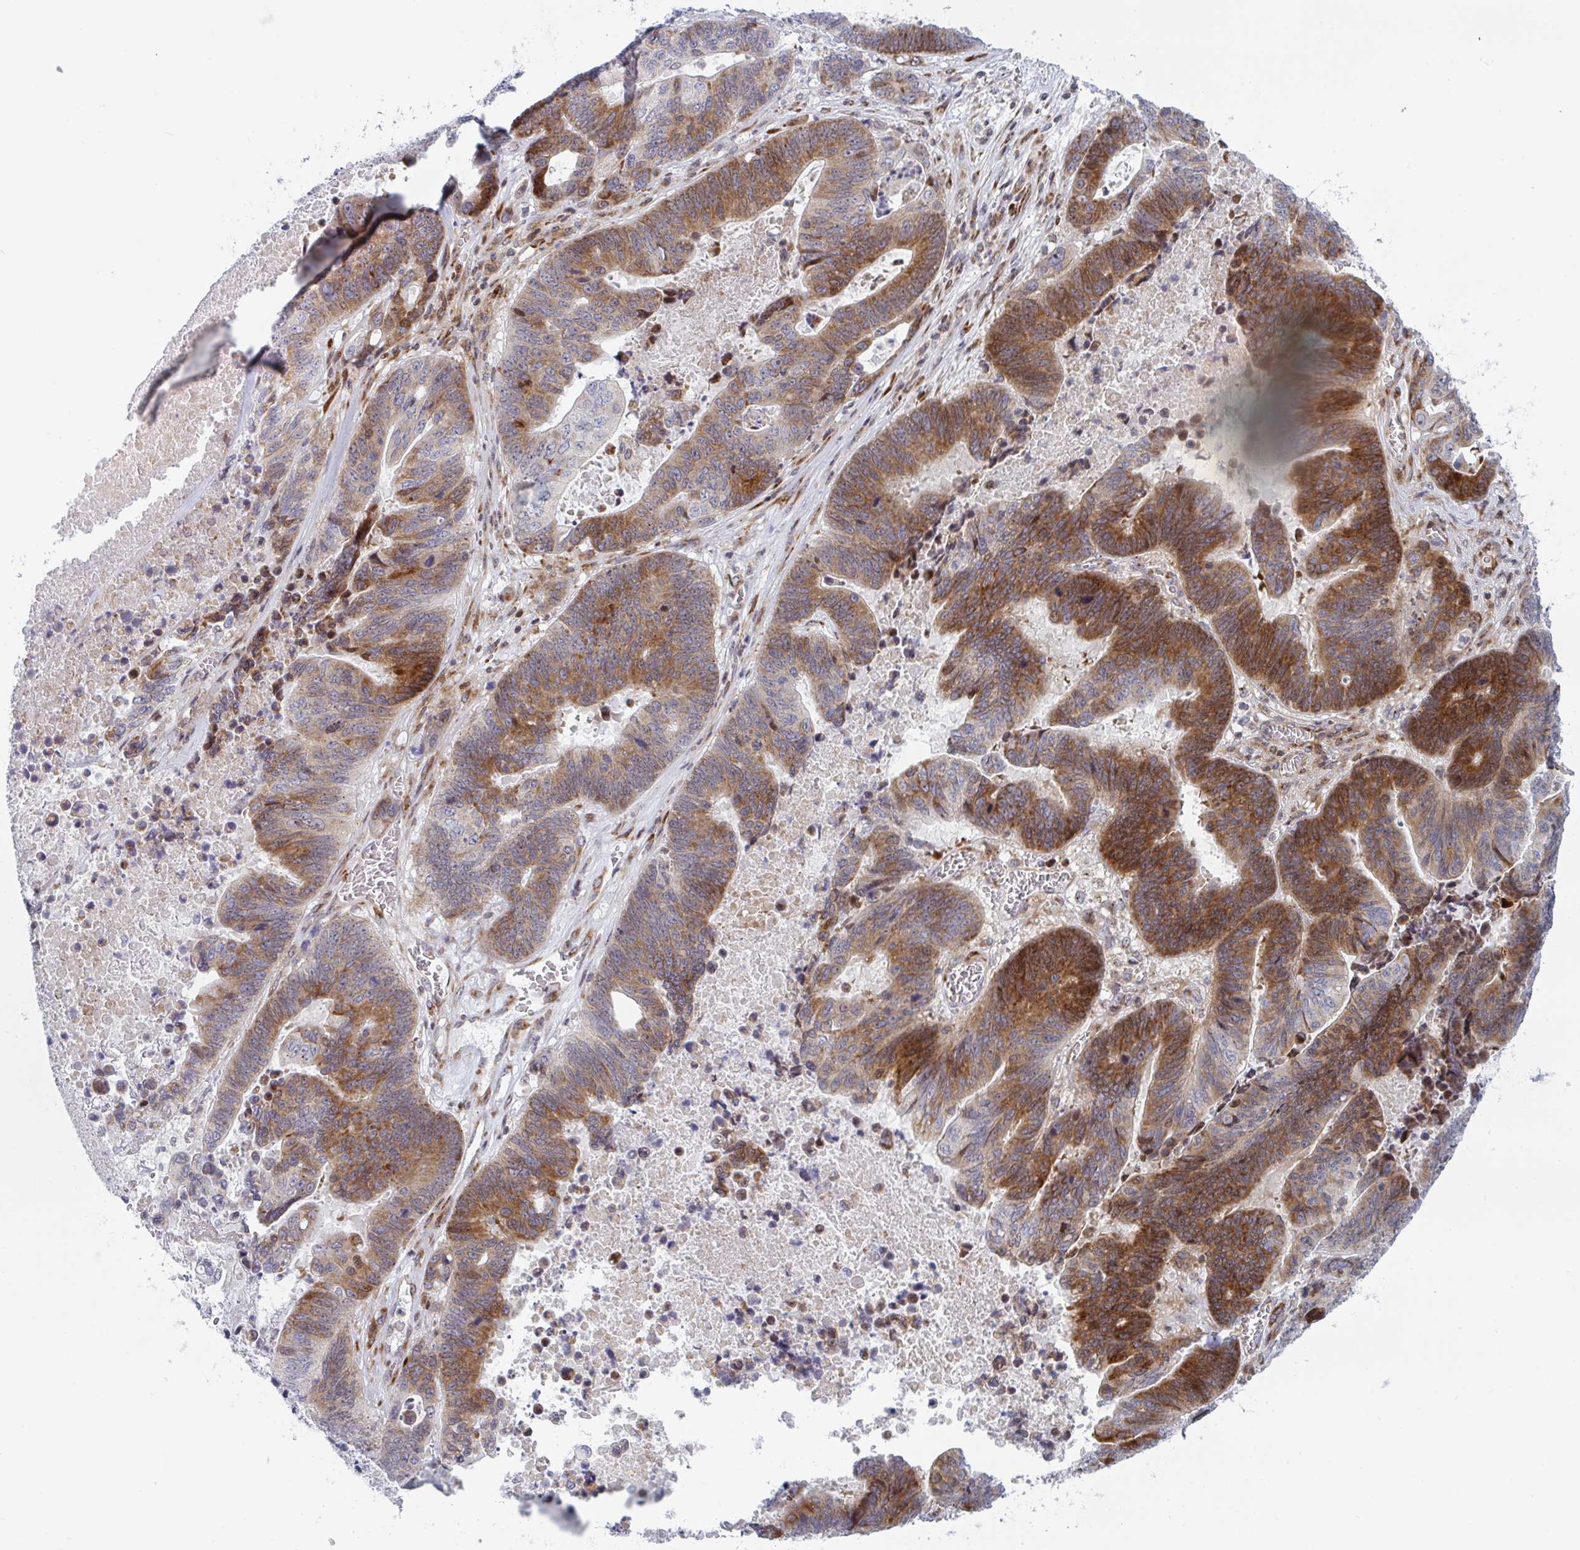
{"staining": {"intensity": "strong", "quantity": "25%-75%", "location": "cytoplasmic/membranous"}, "tissue": "lung cancer", "cell_type": "Tumor cells", "image_type": "cancer", "snomed": [{"axis": "morphology", "description": "Aneuploidy"}, {"axis": "morphology", "description": "Adenocarcinoma, NOS"}, {"axis": "morphology", "description": "Adenocarcinoma primary or metastatic"}, {"axis": "topography", "description": "Lung"}], "caption": "Protein expression analysis of human adenocarcinoma primary or metastatic (lung) reveals strong cytoplasmic/membranous expression in about 25%-75% of tumor cells. (DAB (3,3'-diaminobenzidine) IHC with brightfield microscopy, high magnification).", "gene": "PRKCH", "patient": {"sex": "female", "age": 75}}